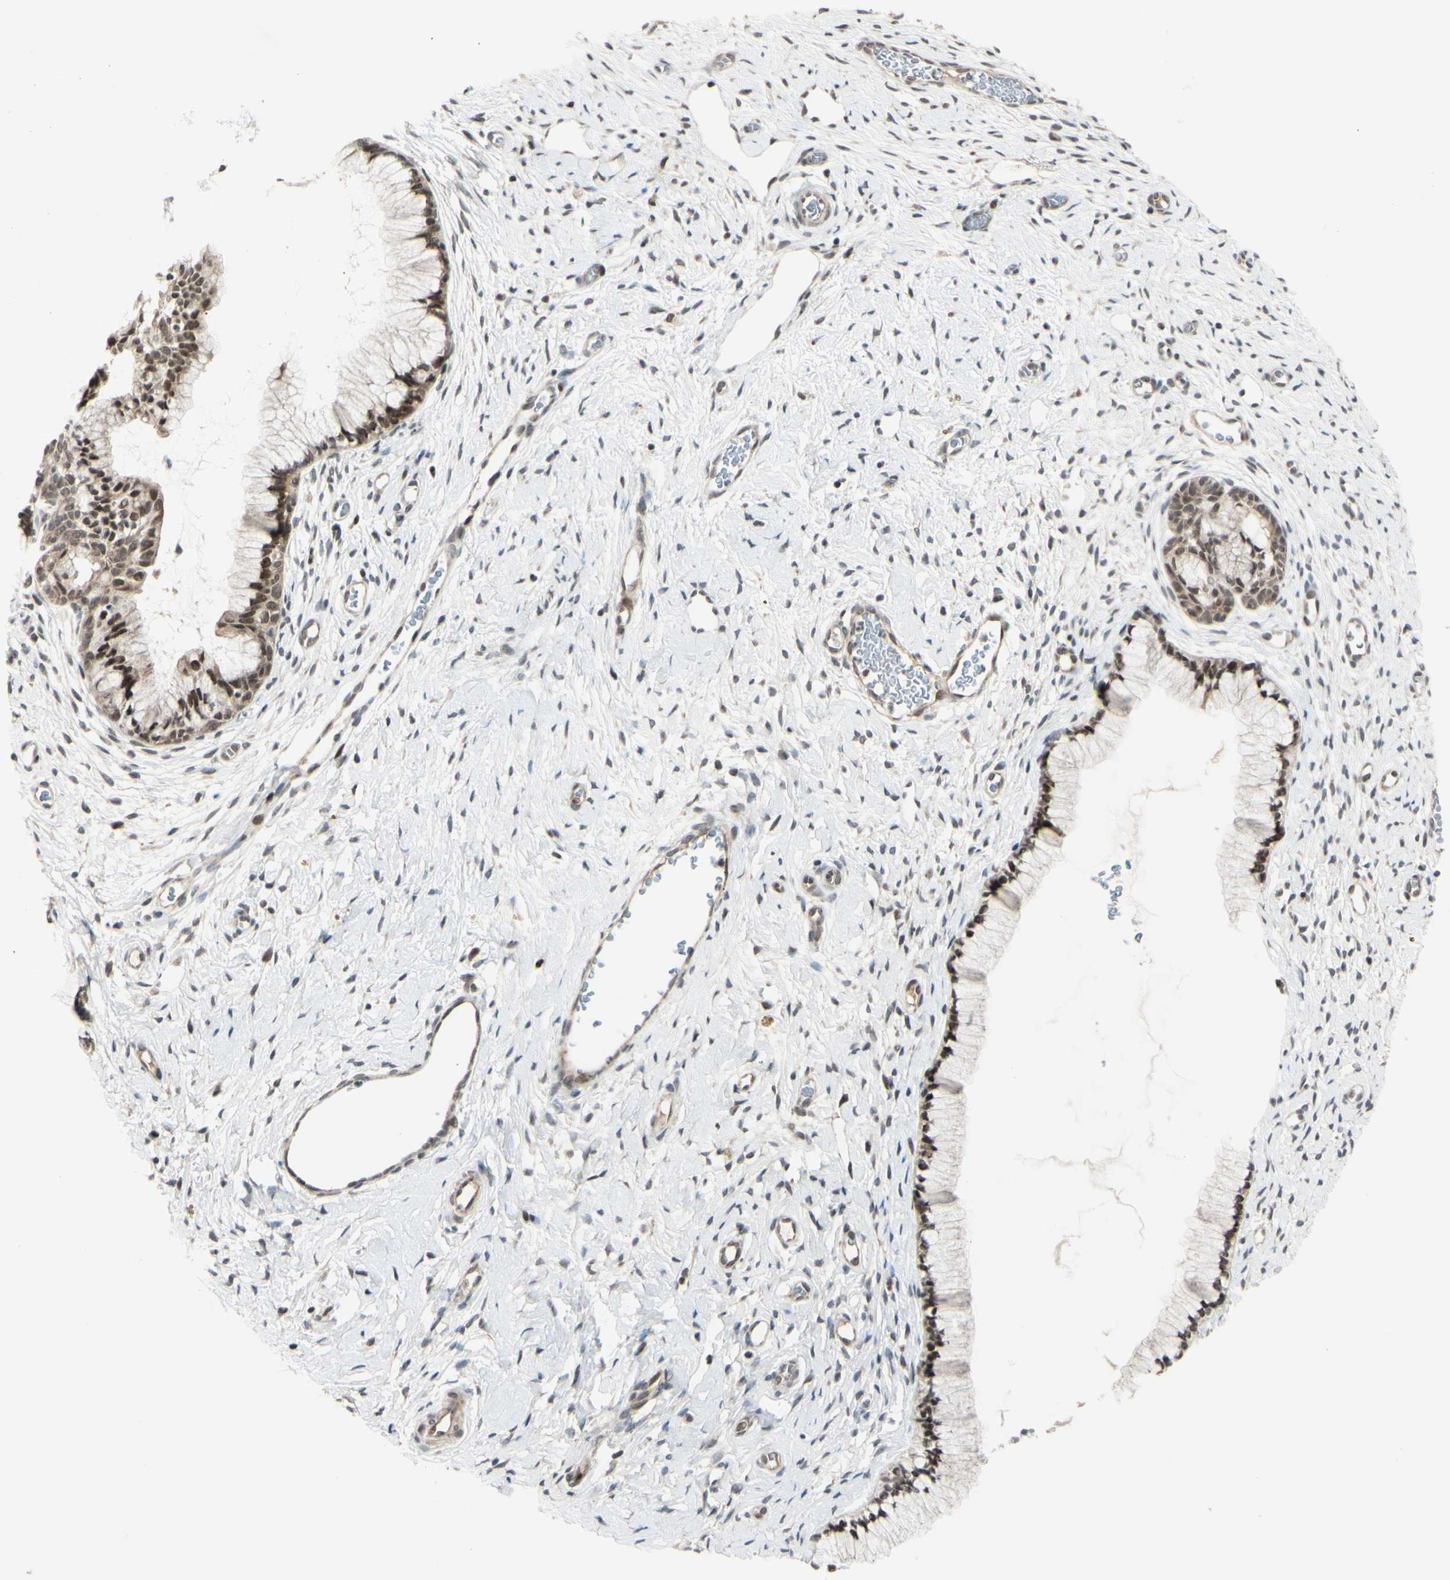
{"staining": {"intensity": "moderate", "quantity": ">75%", "location": "nuclear"}, "tissue": "cervix", "cell_type": "Glandular cells", "image_type": "normal", "snomed": [{"axis": "morphology", "description": "Normal tissue, NOS"}, {"axis": "topography", "description": "Cervix"}], "caption": "DAB immunohistochemical staining of normal human cervix reveals moderate nuclear protein positivity in about >75% of glandular cells. The protein of interest is shown in brown color, while the nuclei are stained blue.", "gene": "BRMS1", "patient": {"sex": "female", "age": 65}}